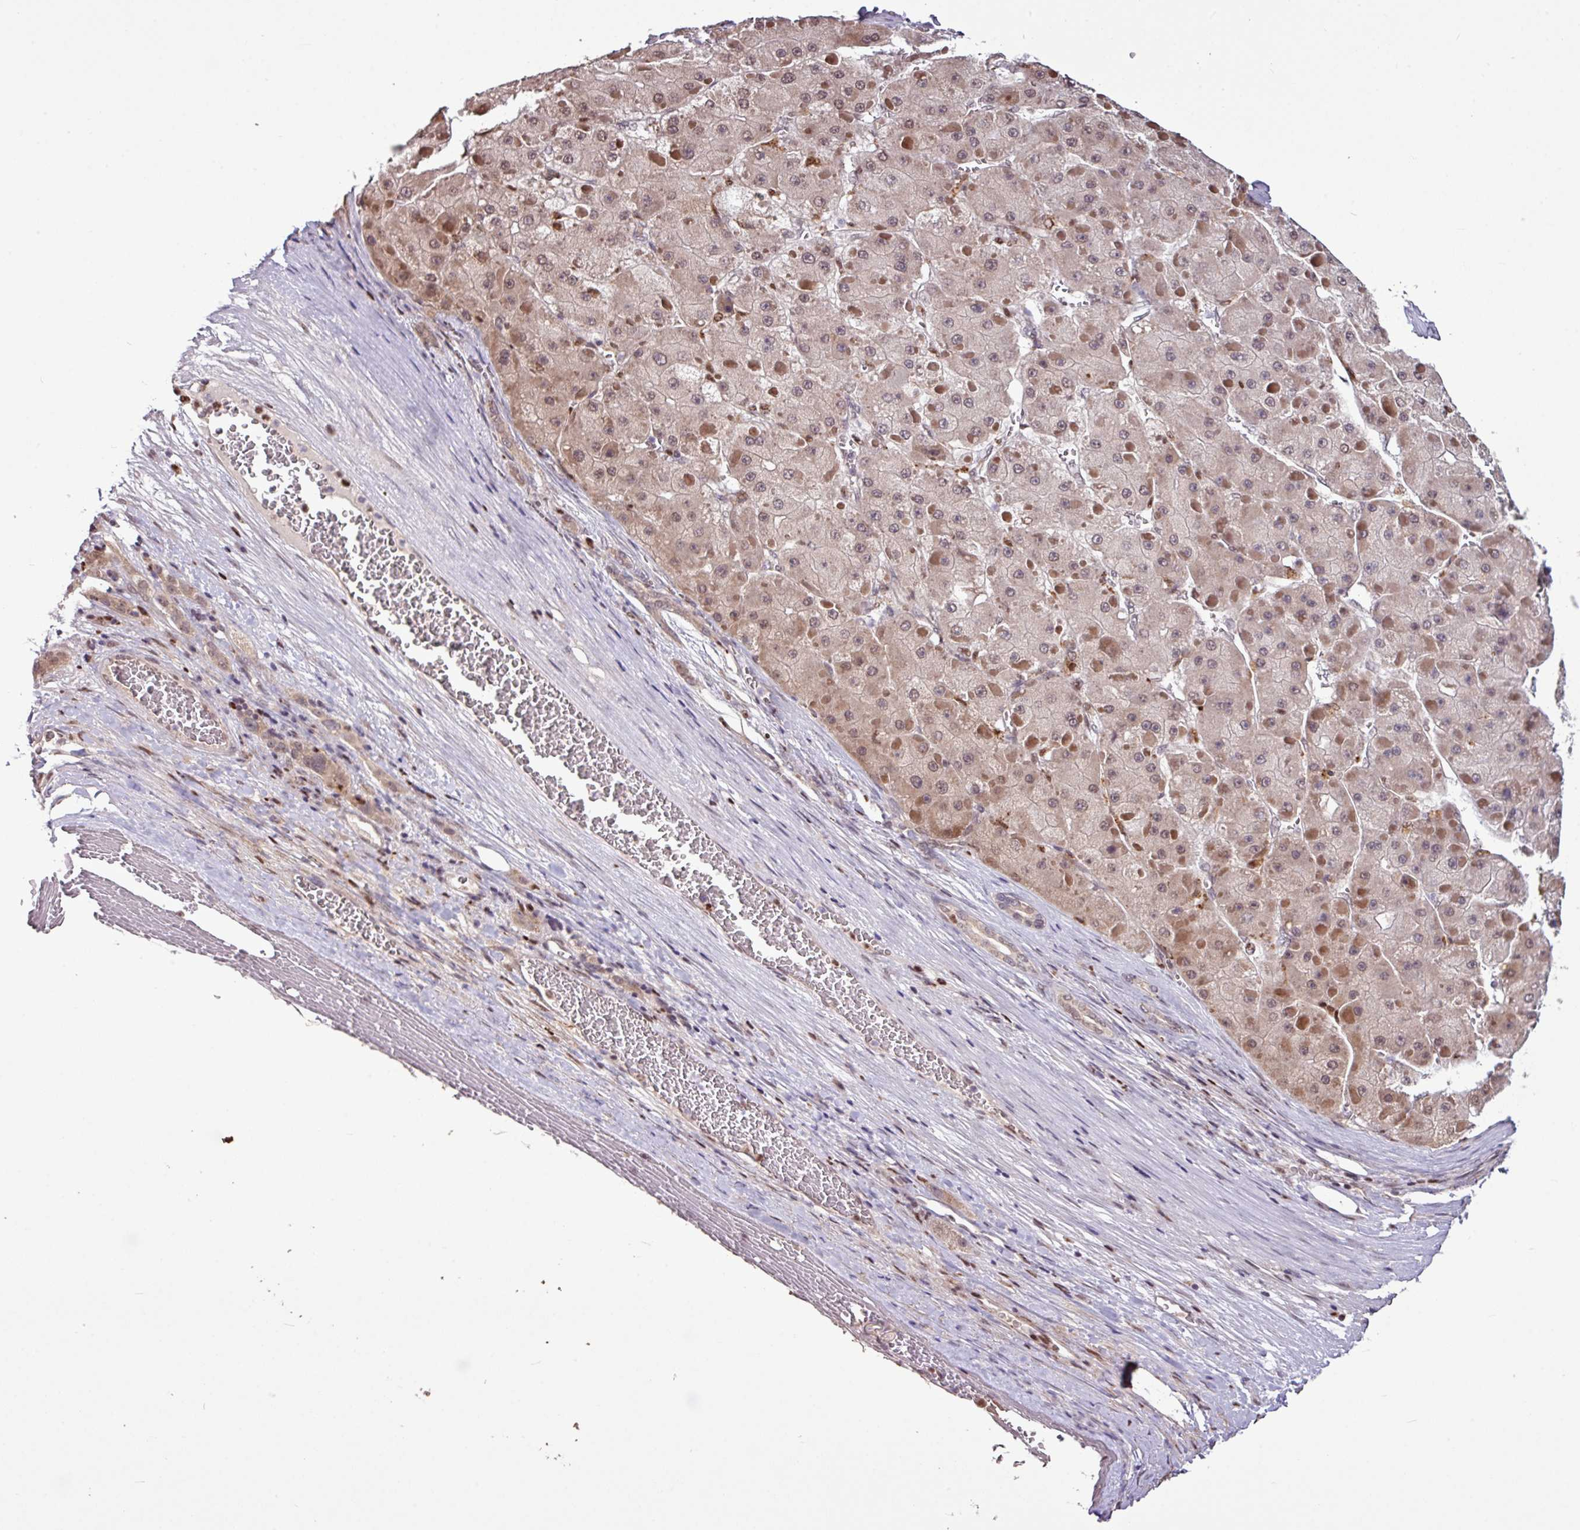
{"staining": {"intensity": "moderate", "quantity": ">75%", "location": "nuclear"}, "tissue": "liver cancer", "cell_type": "Tumor cells", "image_type": "cancer", "snomed": [{"axis": "morphology", "description": "Carcinoma, Hepatocellular, NOS"}, {"axis": "topography", "description": "Liver"}], "caption": "This micrograph shows hepatocellular carcinoma (liver) stained with immunohistochemistry (IHC) to label a protein in brown. The nuclear of tumor cells show moderate positivity for the protein. Nuclei are counter-stained blue.", "gene": "SKIC2", "patient": {"sex": "female", "age": 73}}